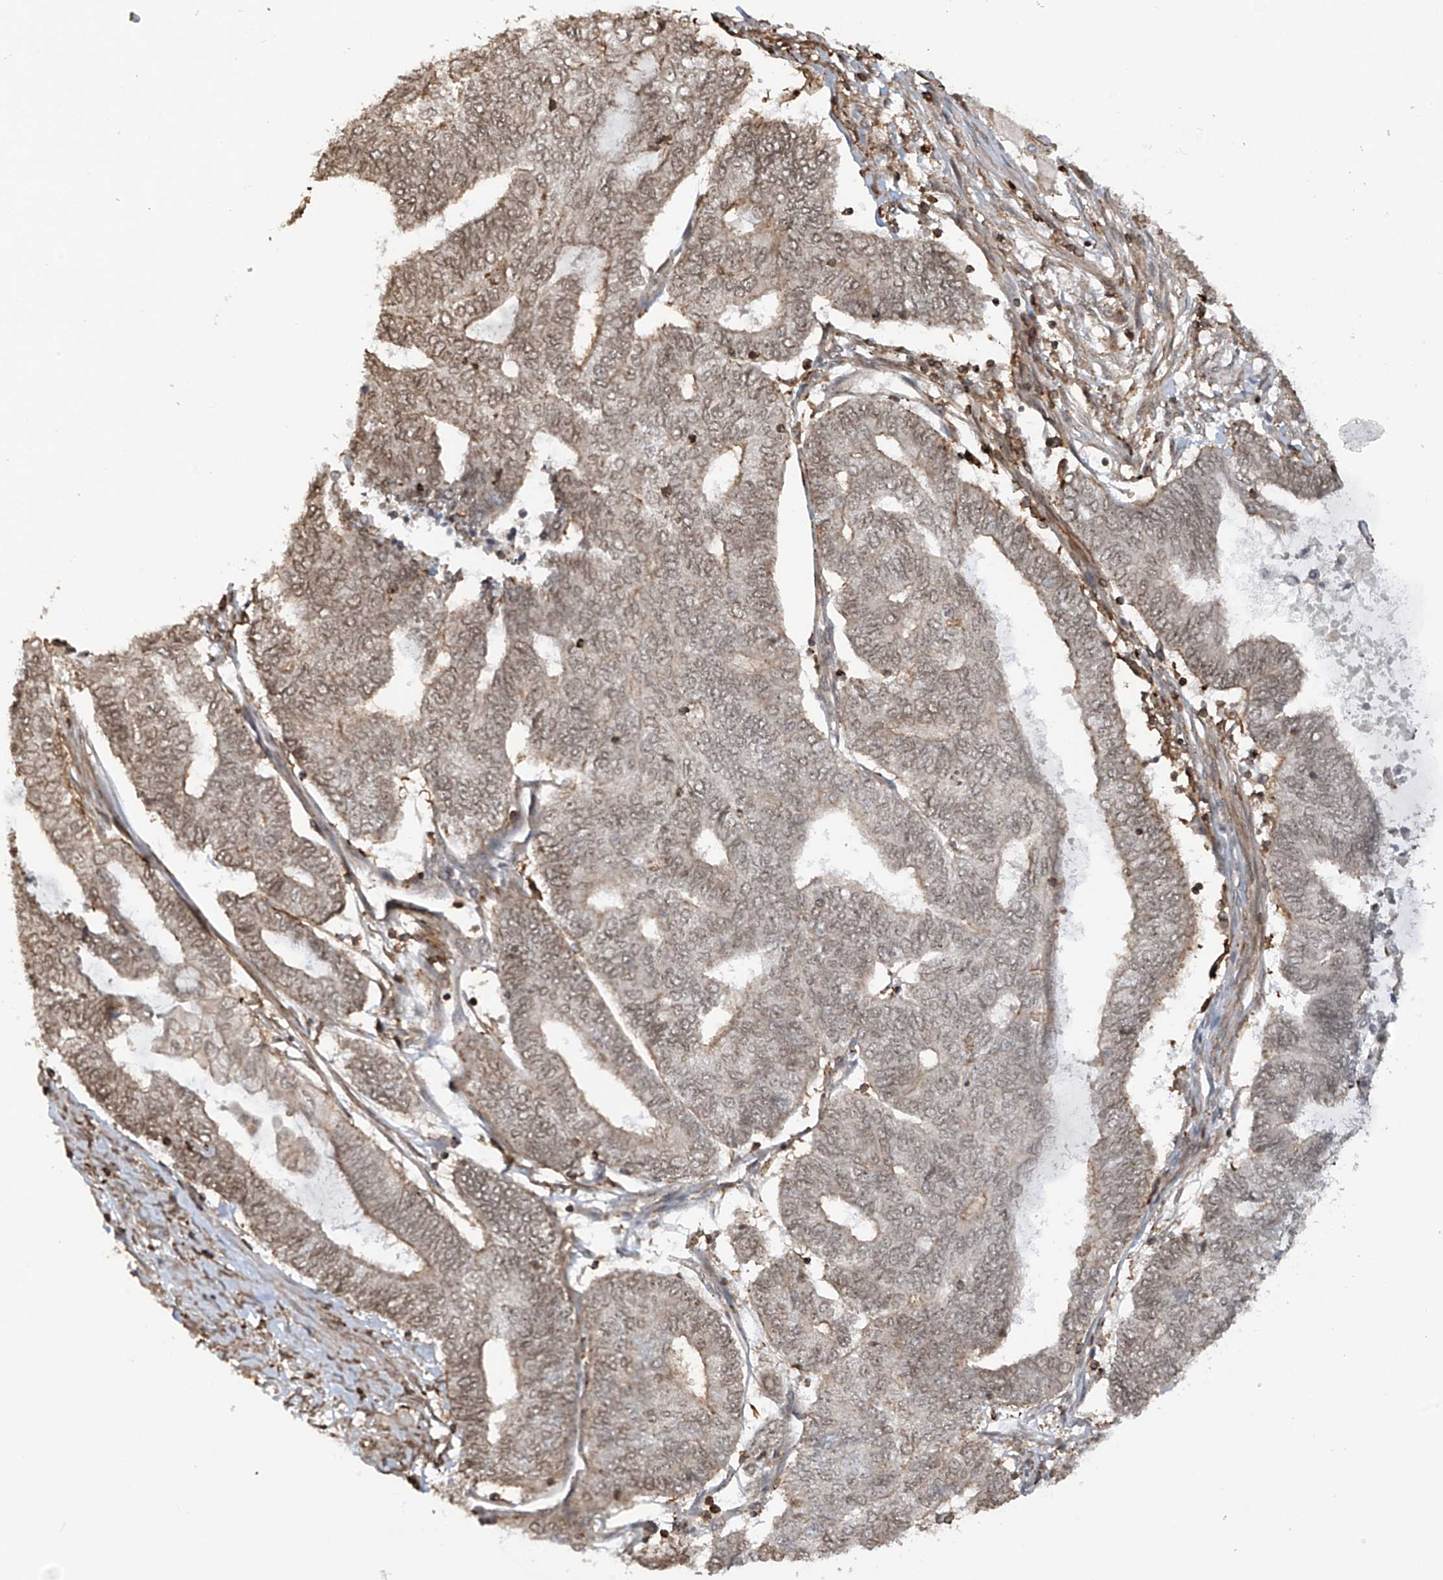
{"staining": {"intensity": "weak", "quantity": "<25%", "location": "nuclear"}, "tissue": "endometrial cancer", "cell_type": "Tumor cells", "image_type": "cancer", "snomed": [{"axis": "morphology", "description": "Adenocarcinoma, NOS"}, {"axis": "topography", "description": "Uterus"}, {"axis": "topography", "description": "Endometrium"}], "caption": "IHC of human endometrial cancer shows no staining in tumor cells. The staining was performed using DAB to visualize the protein expression in brown, while the nuclei were stained in blue with hematoxylin (Magnification: 20x).", "gene": "REPIN1", "patient": {"sex": "female", "age": 70}}